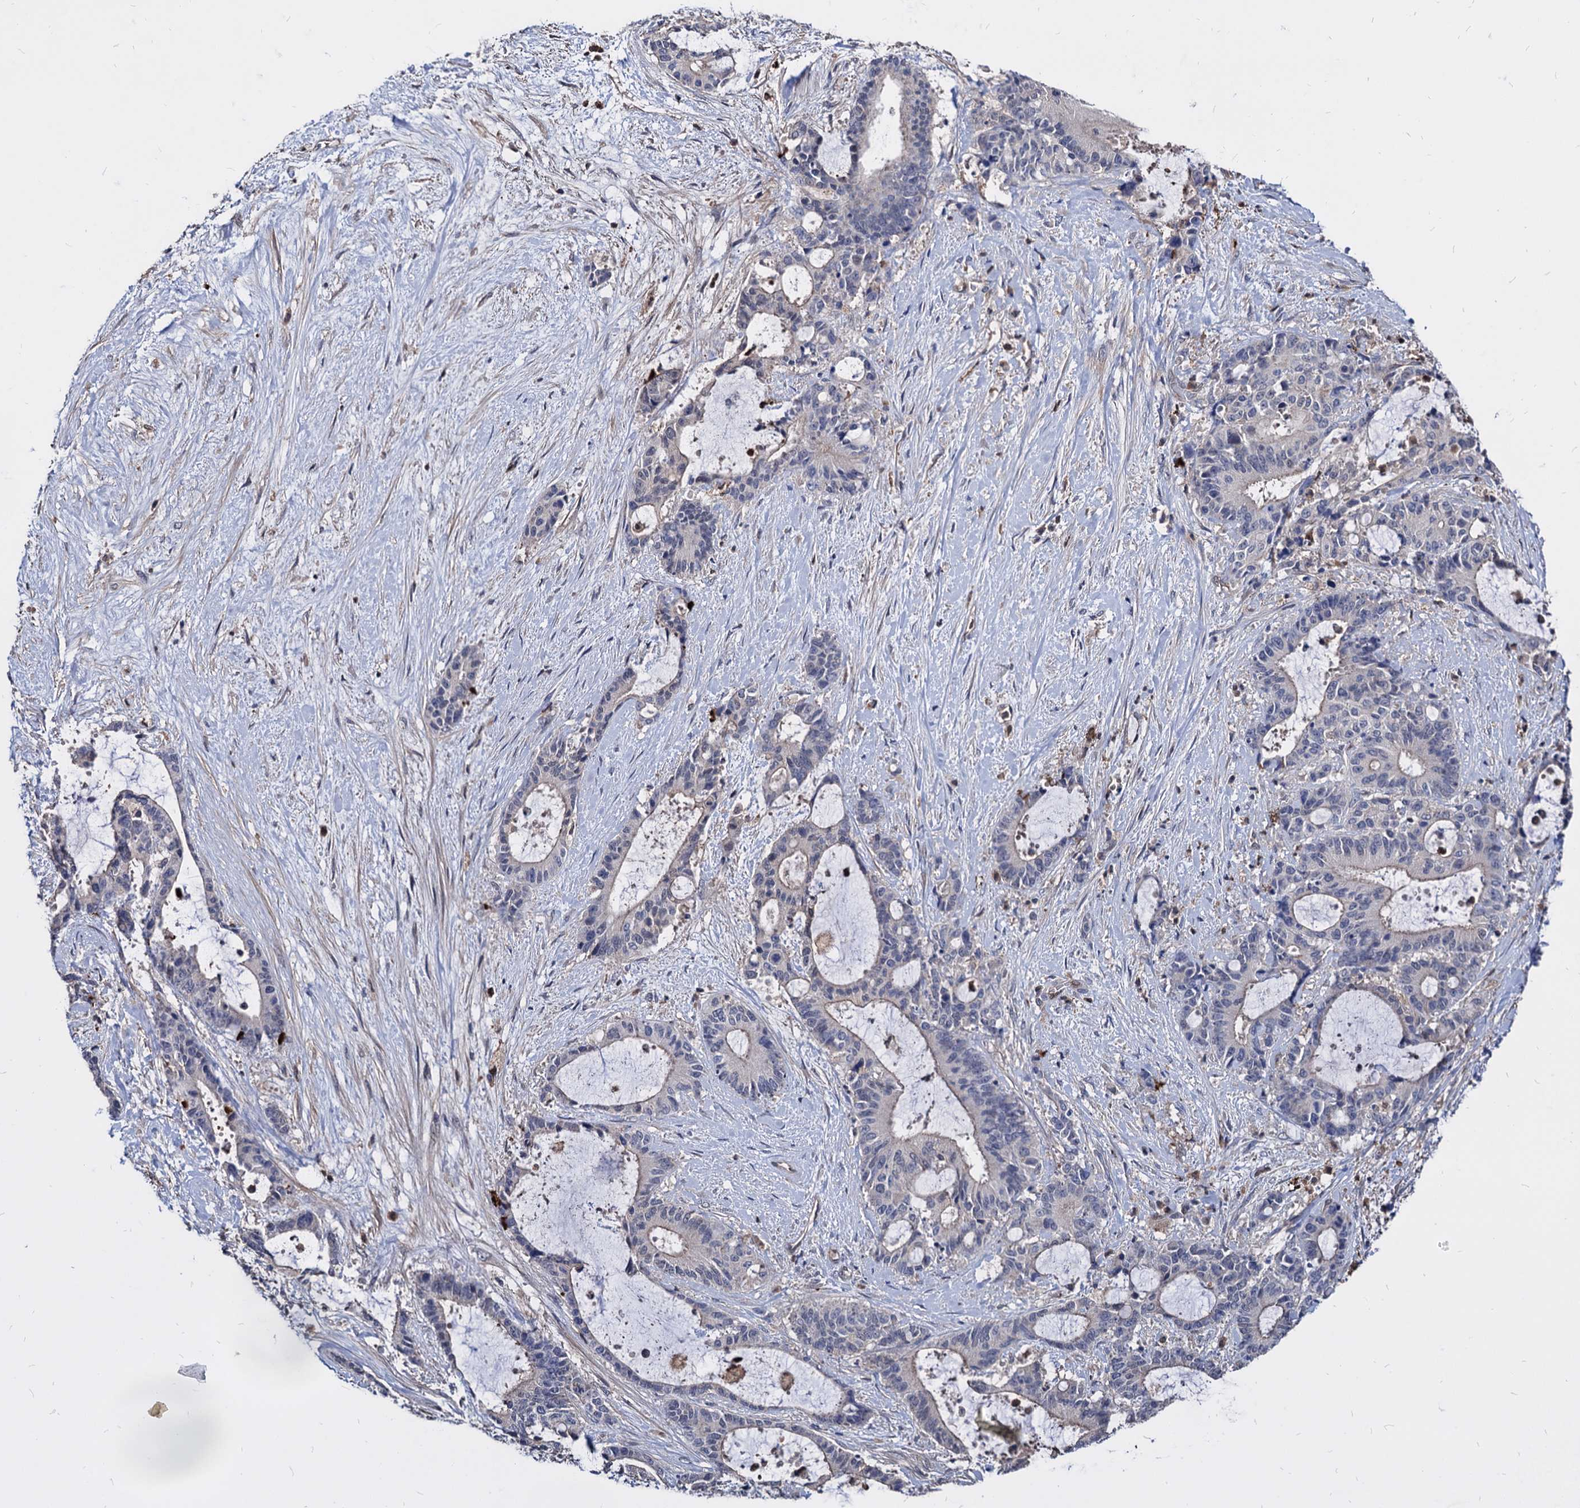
{"staining": {"intensity": "negative", "quantity": "none", "location": "none"}, "tissue": "liver cancer", "cell_type": "Tumor cells", "image_type": "cancer", "snomed": [{"axis": "morphology", "description": "Normal tissue, NOS"}, {"axis": "morphology", "description": "Cholangiocarcinoma"}, {"axis": "topography", "description": "Liver"}, {"axis": "topography", "description": "Peripheral nerve tissue"}], "caption": "Tumor cells are negative for protein expression in human cholangiocarcinoma (liver). (DAB IHC with hematoxylin counter stain).", "gene": "CPPED1", "patient": {"sex": "female", "age": 73}}